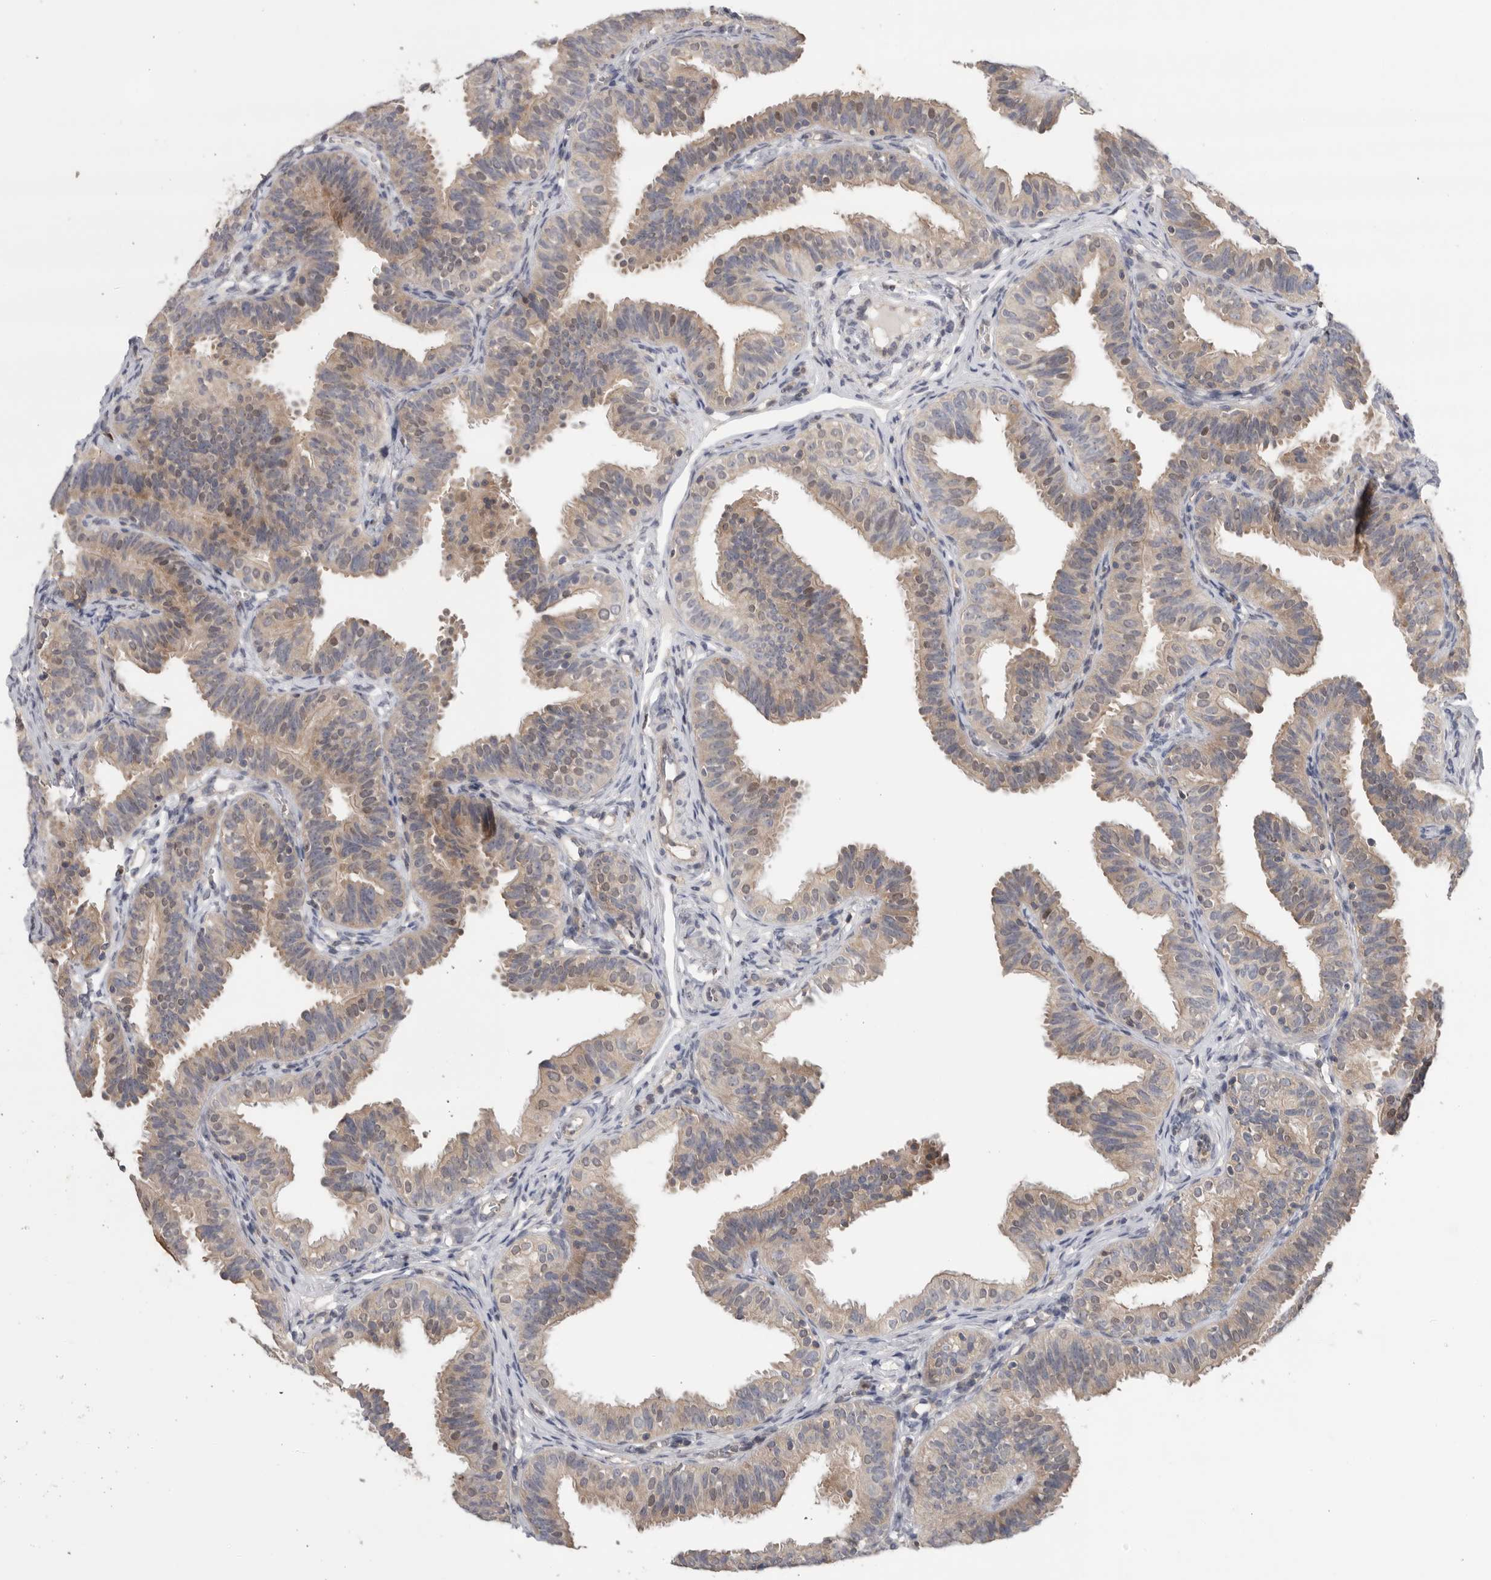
{"staining": {"intensity": "weak", "quantity": "25%-75%", "location": "cytoplasmic/membranous"}, "tissue": "fallopian tube", "cell_type": "Glandular cells", "image_type": "normal", "snomed": [{"axis": "morphology", "description": "Normal tissue, NOS"}, {"axis": "topography", "description": "Fallopian tube"}], "caption": "Immunohistochemistry photomicrograph of benign fallopian tube: fallopian tube stained using IHC exhibits low levels of weak protein expression localized specifically in the cytoplasmic/membranous of glandular cells, appearing as a cytoplasmic/membranous brown color.", "gene": "KLK5", "patient": {"sex": "female", "age": 35}}